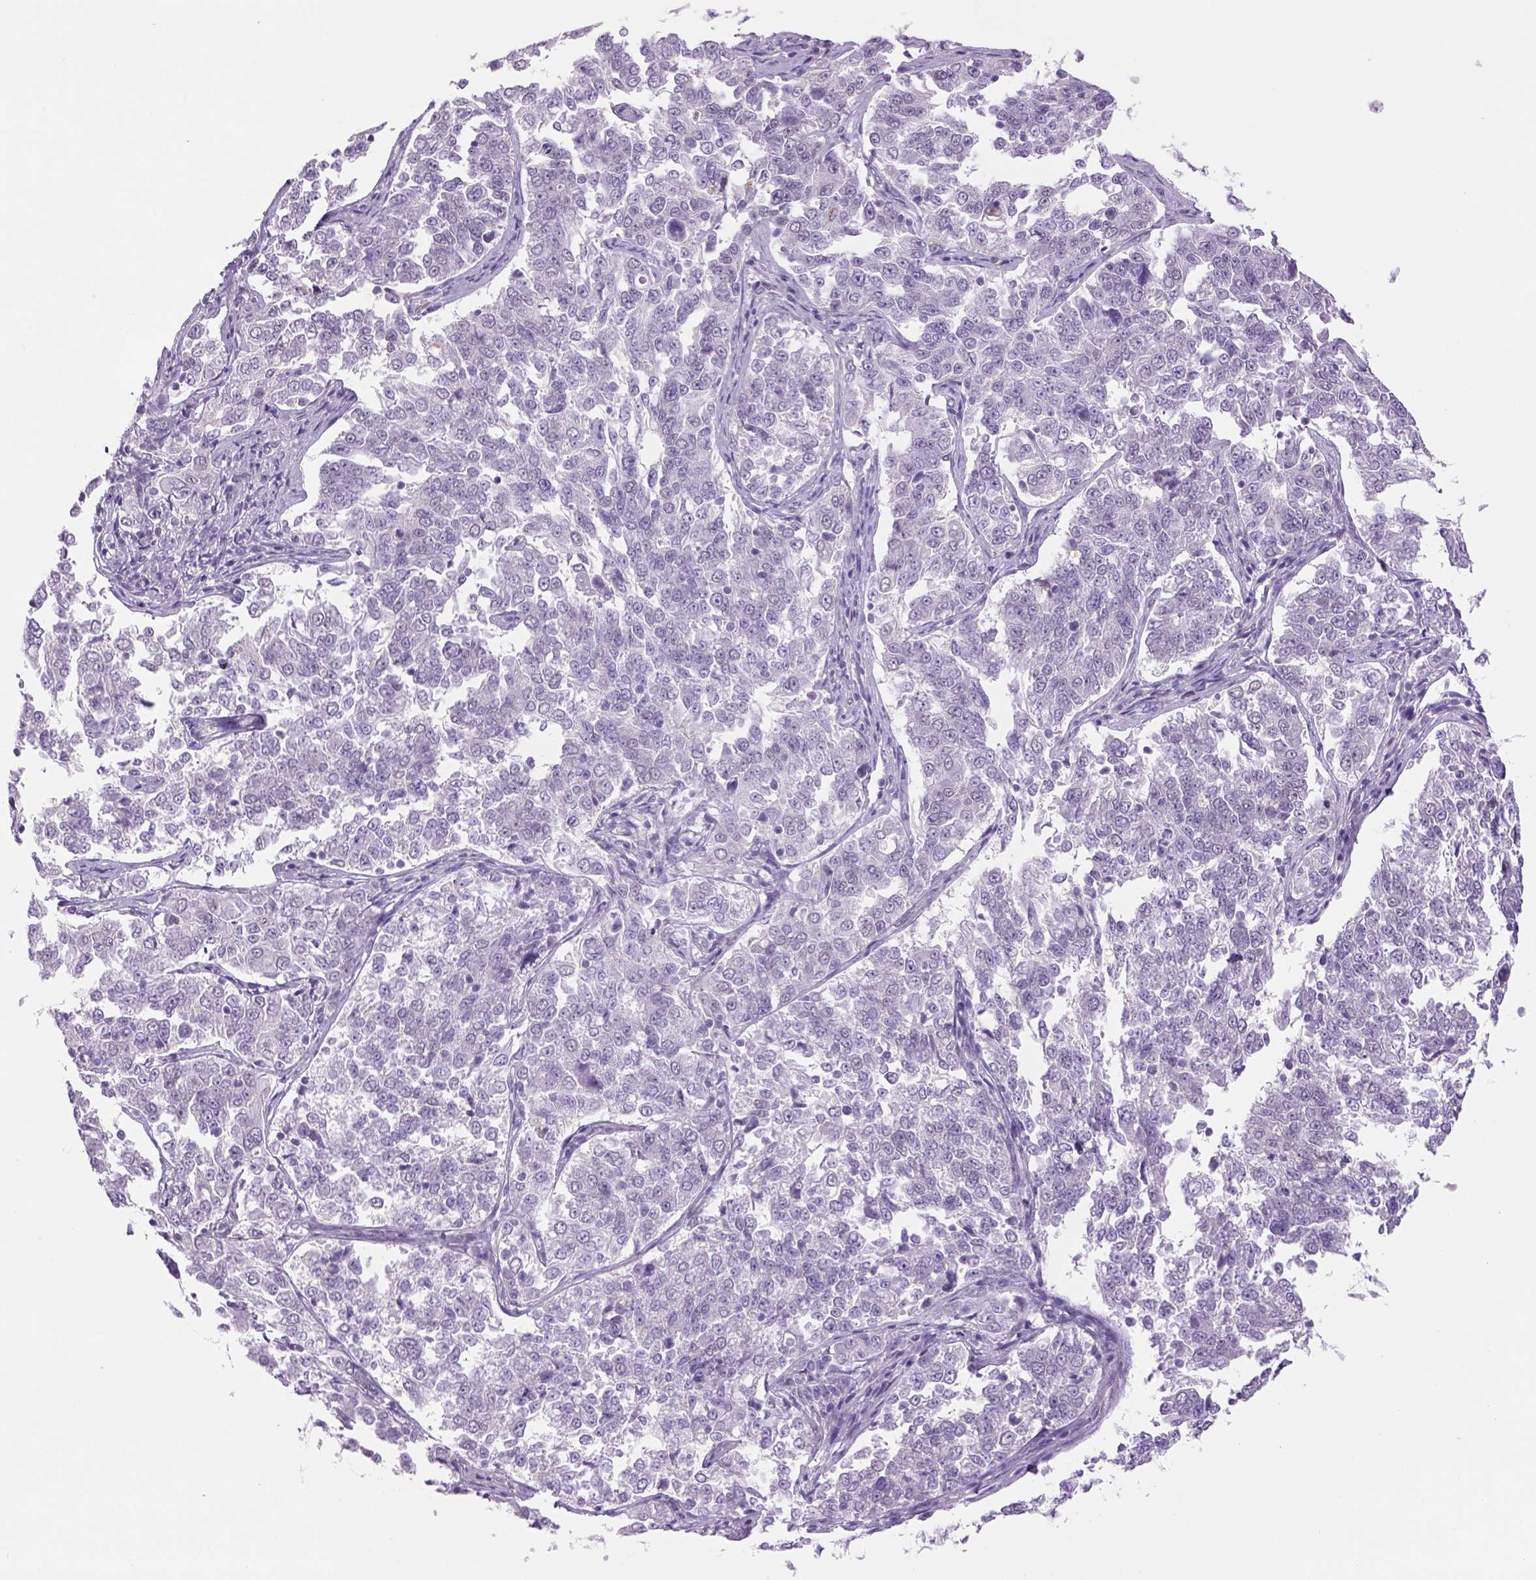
{"staining": {"intensity": "negative", "quantity": "none", "location": "none"}, "tissue": "endometrial cancer", "cell_type": "Tumor cells", "image_type": "cancer", "snomed": [{"axis": "morphology", "description": "Adenocarcinoma, NOS"}, {"axis": "topography", "description": "Endometrium"}], "caption": "Image shows no significant protein staining in tumor cells of adenocarcinoma (endometrial).", "gene": "DBH", "patient": {"sex": "female", "age": 43}}